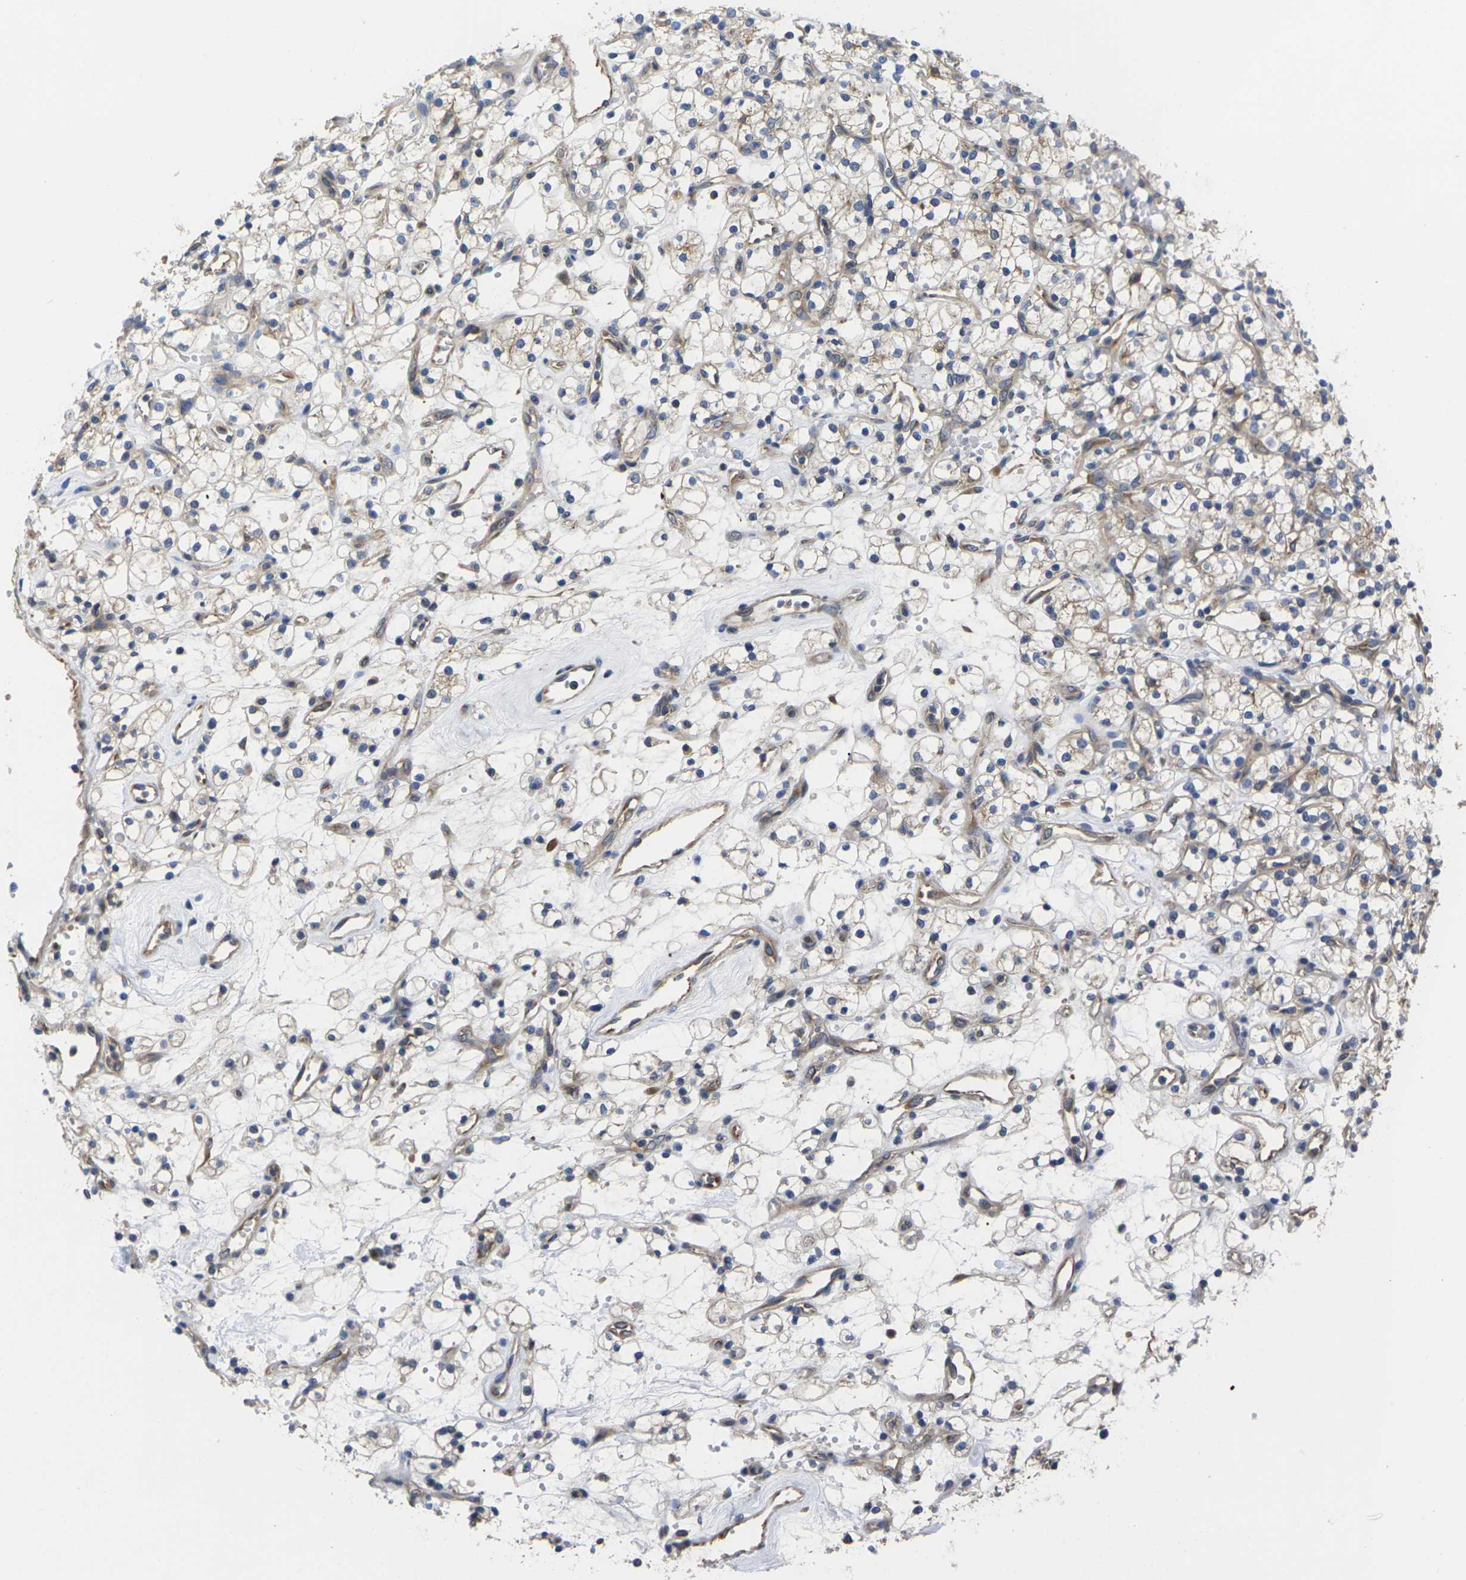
{"staining": {"intensity": "weak", "quantity": "25%-75%", "location": "cytoplasmic/membranous"}, "tissue": "renal cancer", "cell_type": "Tumor cells", "image_type": "cancer", "snomed": [{"axis": "morphology", "description": "Adenocarcinoma, NOS"}, {"axis": "topography", "description": "Kidney"}], "caption": "A high-resolution histopathology image shows IHC staining of renal cancer (adenocarcinoma), which demonstrates weak cytoplasmic/membranous positivity in about 25%-75% of tumor cells. The staining was performed using DAB (3,3'-diaminobenzidine) to visualize the protein expression in brown, while the nuclei were stained in blue with hematoxylin (Magnification: 20x).", "gene": "TMCC2", "patient": {"sex": "female", "age": 60}}